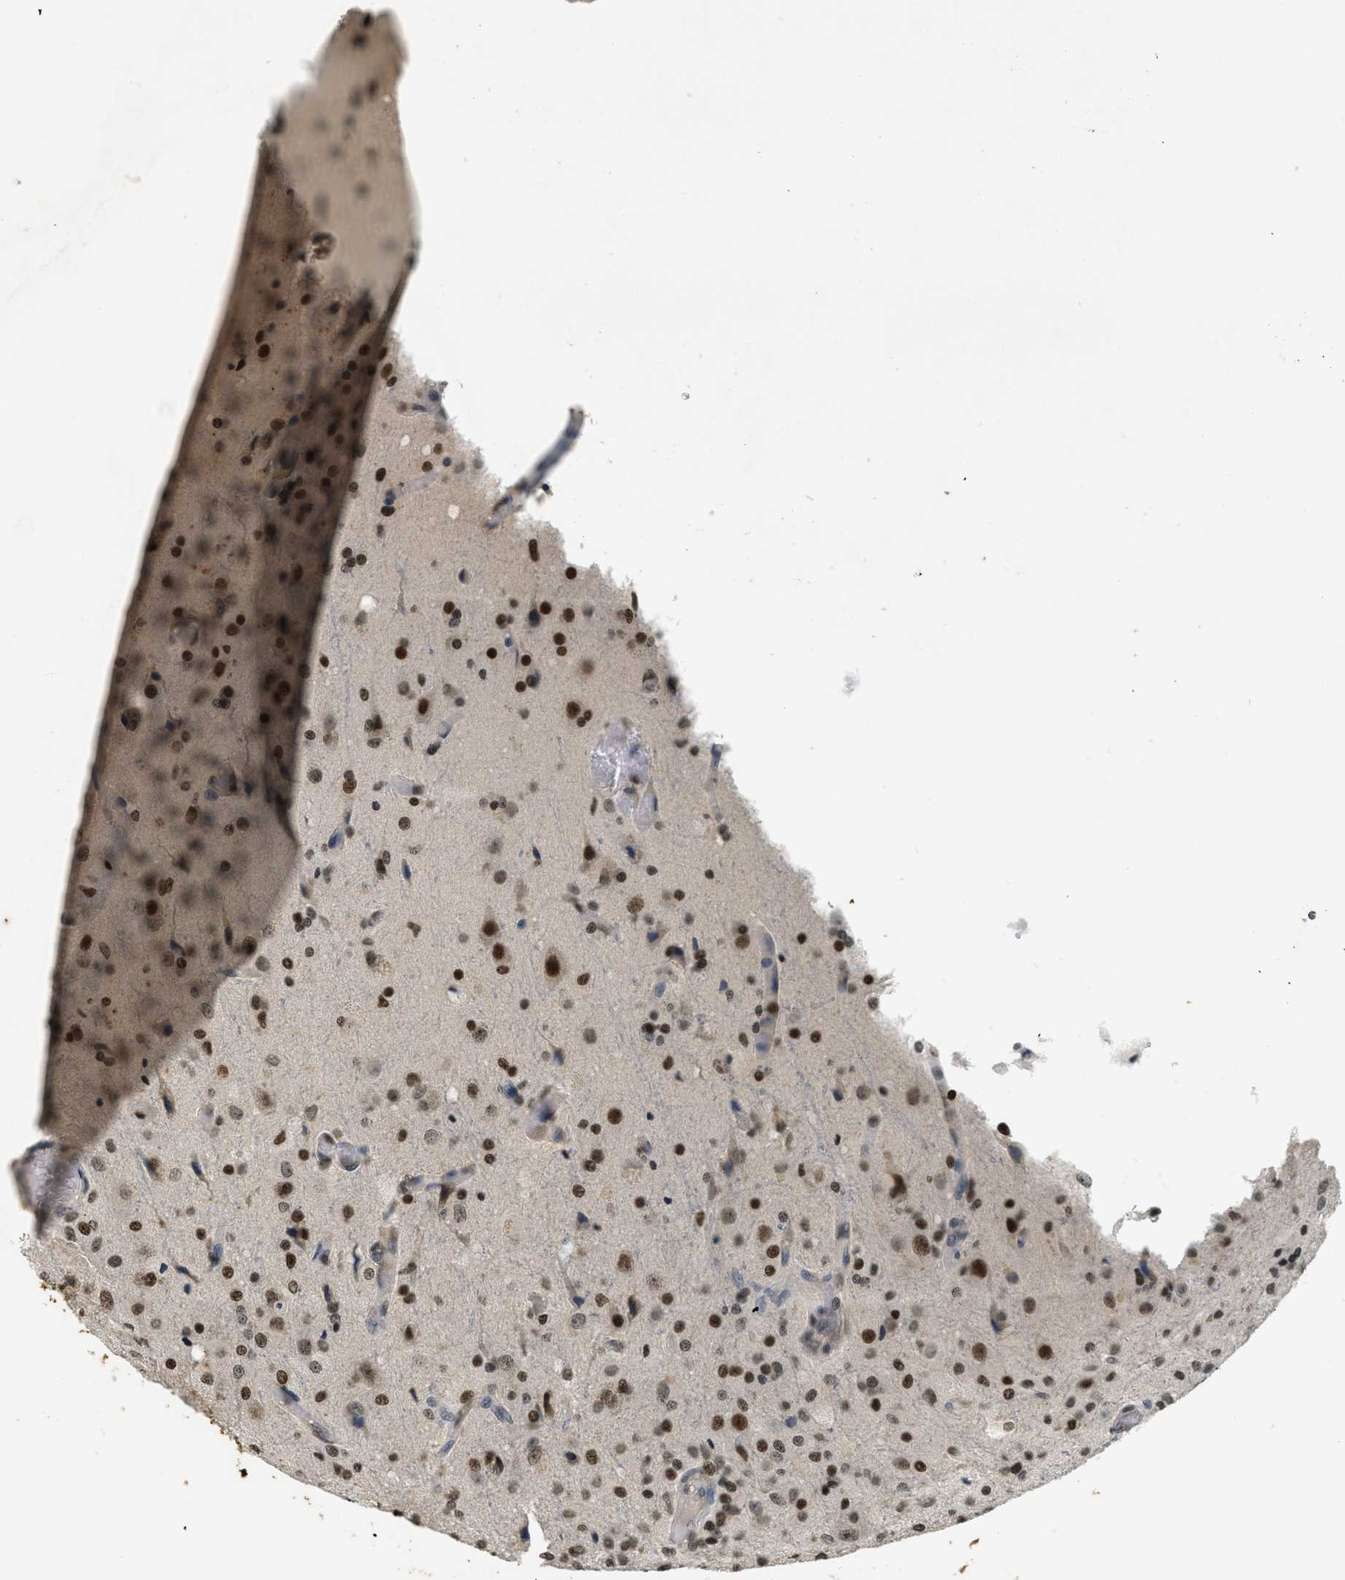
{"staining": {"intensity": "strong", "quantity": ">75%", "location": "nuclear"}, "tissue": "glioma", "cell_type": "Tumor cells", "image_type": "cancer", "snomed": [{"axis": "morphology", "description": "Normal tissue, NOS"}, {"axis": "morphology", "description": "Glioma, malignant, High grade"}, {"axis": "topography", "description": "Cerebral cortex"}], "caption": "Malignant high-grade glioma stained for a protein reveals strong nuclear positivity in tumor cells.", "gene": "LDB2", "patient": {"sex": "male", "age": 77}}